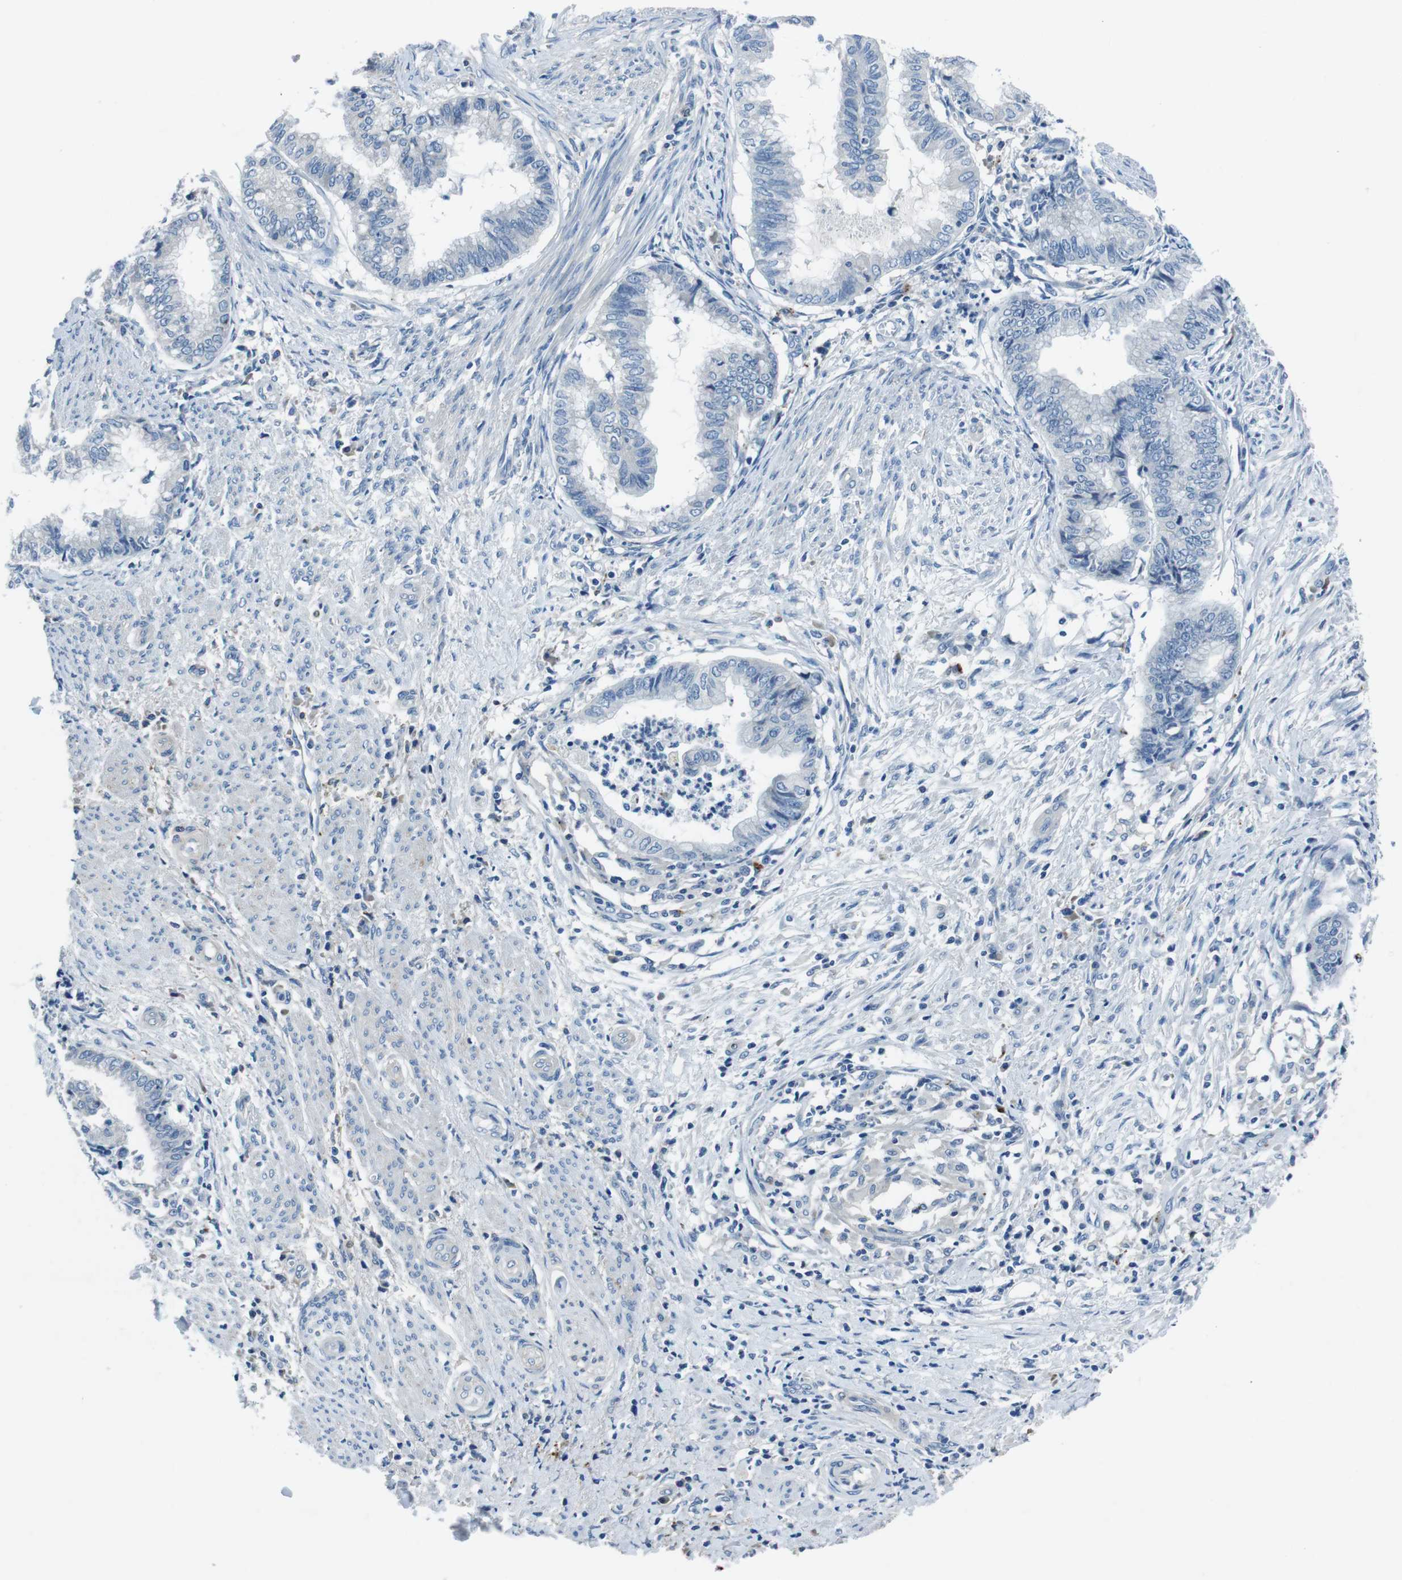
{"staining": {"intensity": "negative", "quantity": "none", "location": "none"}, "tissue": "endometrial cancer", "cell_type": "Tumor cells", "image_type": "cancer", "snomed": [{"axis": "morphology", "description": "Necrosis, NOS"}, {"axis": "morphology", "description": "Adenocarcinoma, NOS"}, {"axis": "topography", "description": "Endometrium"}], "caption": "An image of human adenocarcinoma (endometrial) is negative for staining in tumor cells. (Immunohistochemistry, brightfield microscopy, high magnification).", "gene": "TULP3", "patient": {"sex": "female", "age": 79}}